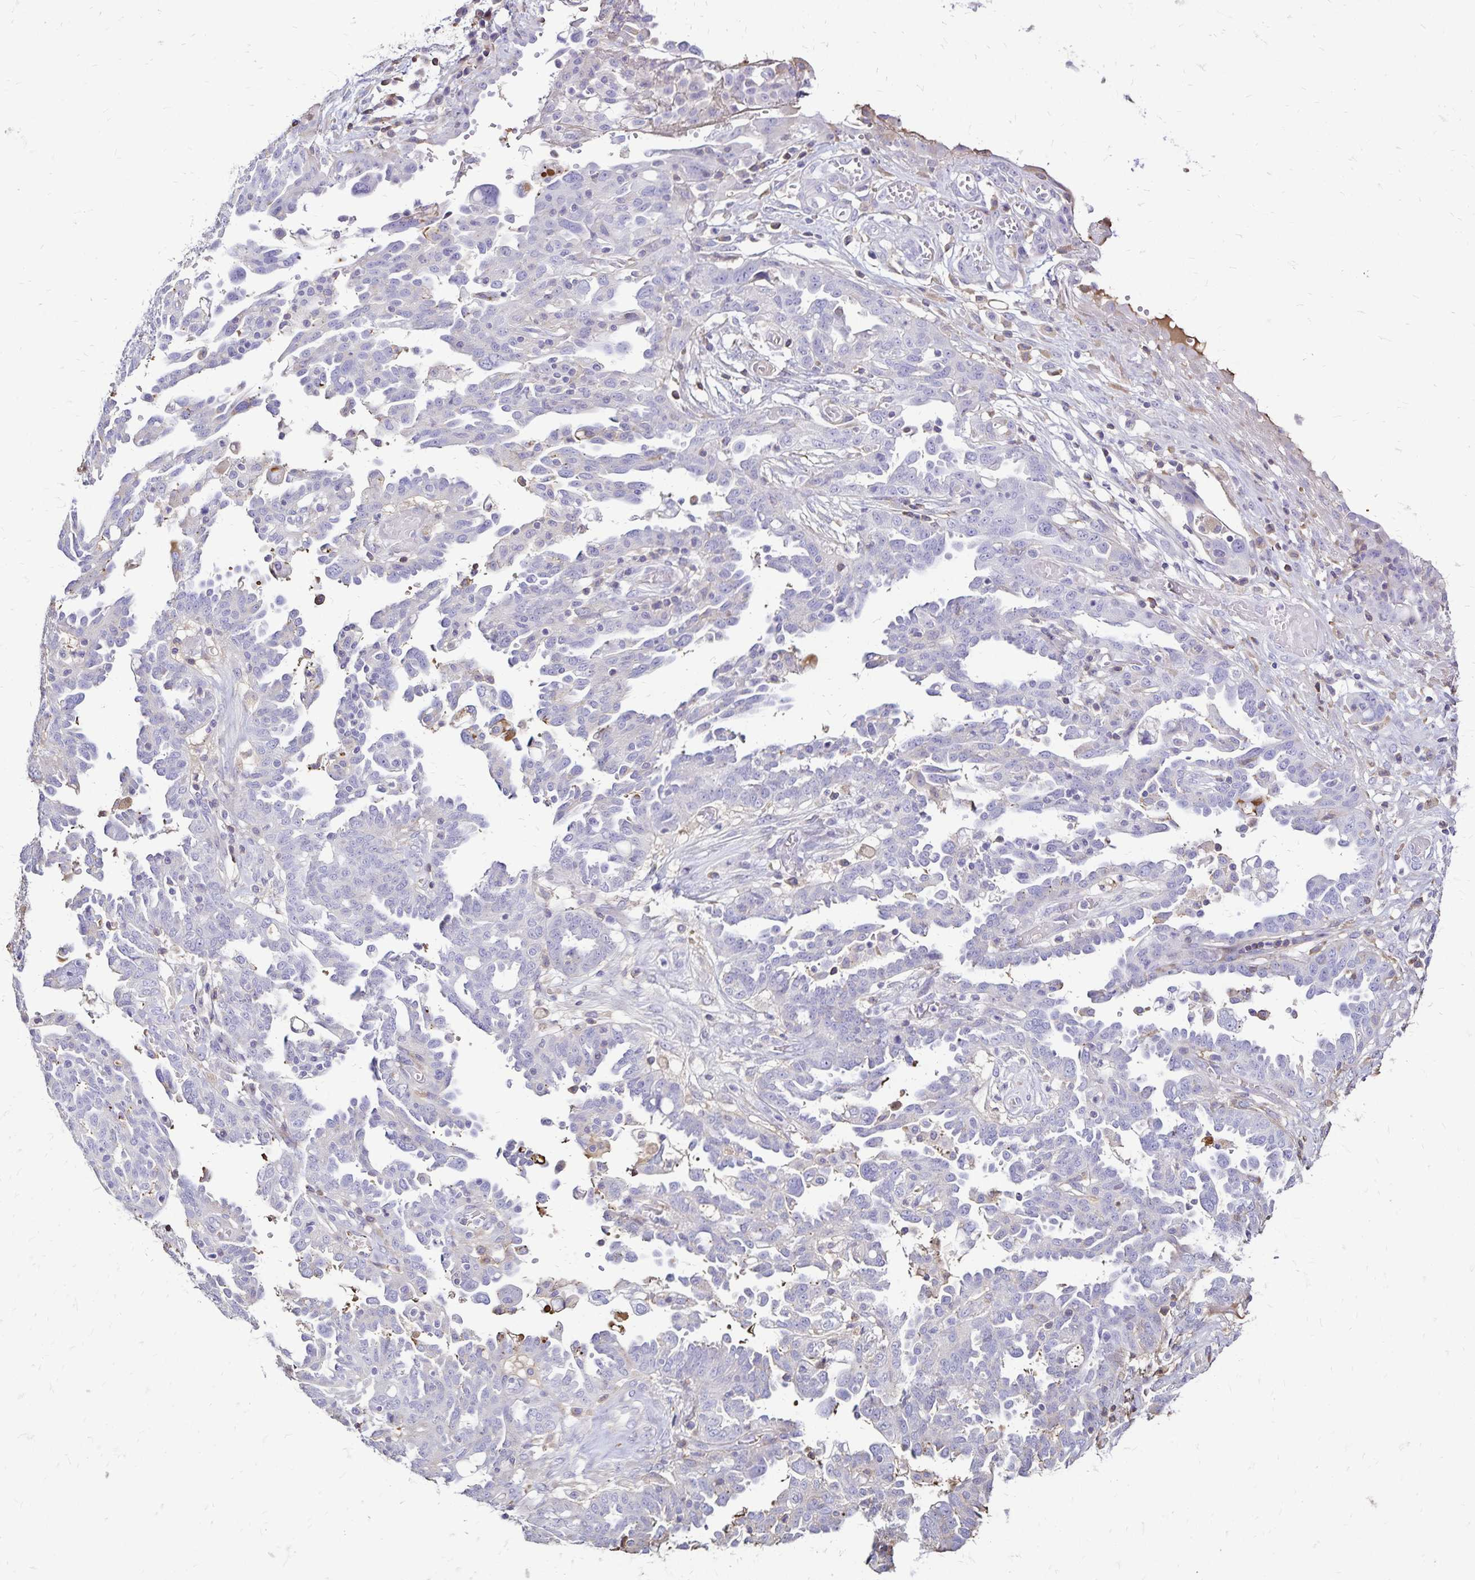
{"staining": {"intensity": "negative", "quantity": "none", "location": "none"}, "tissue": "ovarian cancer", "cell_type": "Tumor cells", "image_type": "cancer", "snomed": [{"axis": "morphology", "description": "Cystadenocarcinoma, serous, NOS"}, {"axis": "topography", "description": "Ovary"}], "caption": "The immunohistochemistry (IHC) image has no significant expression in tumor cells of ovarian serous cystadenocarcinoma tissue.", "gene": "KISS1", "patient": {"sex": "female", "age": 67}}